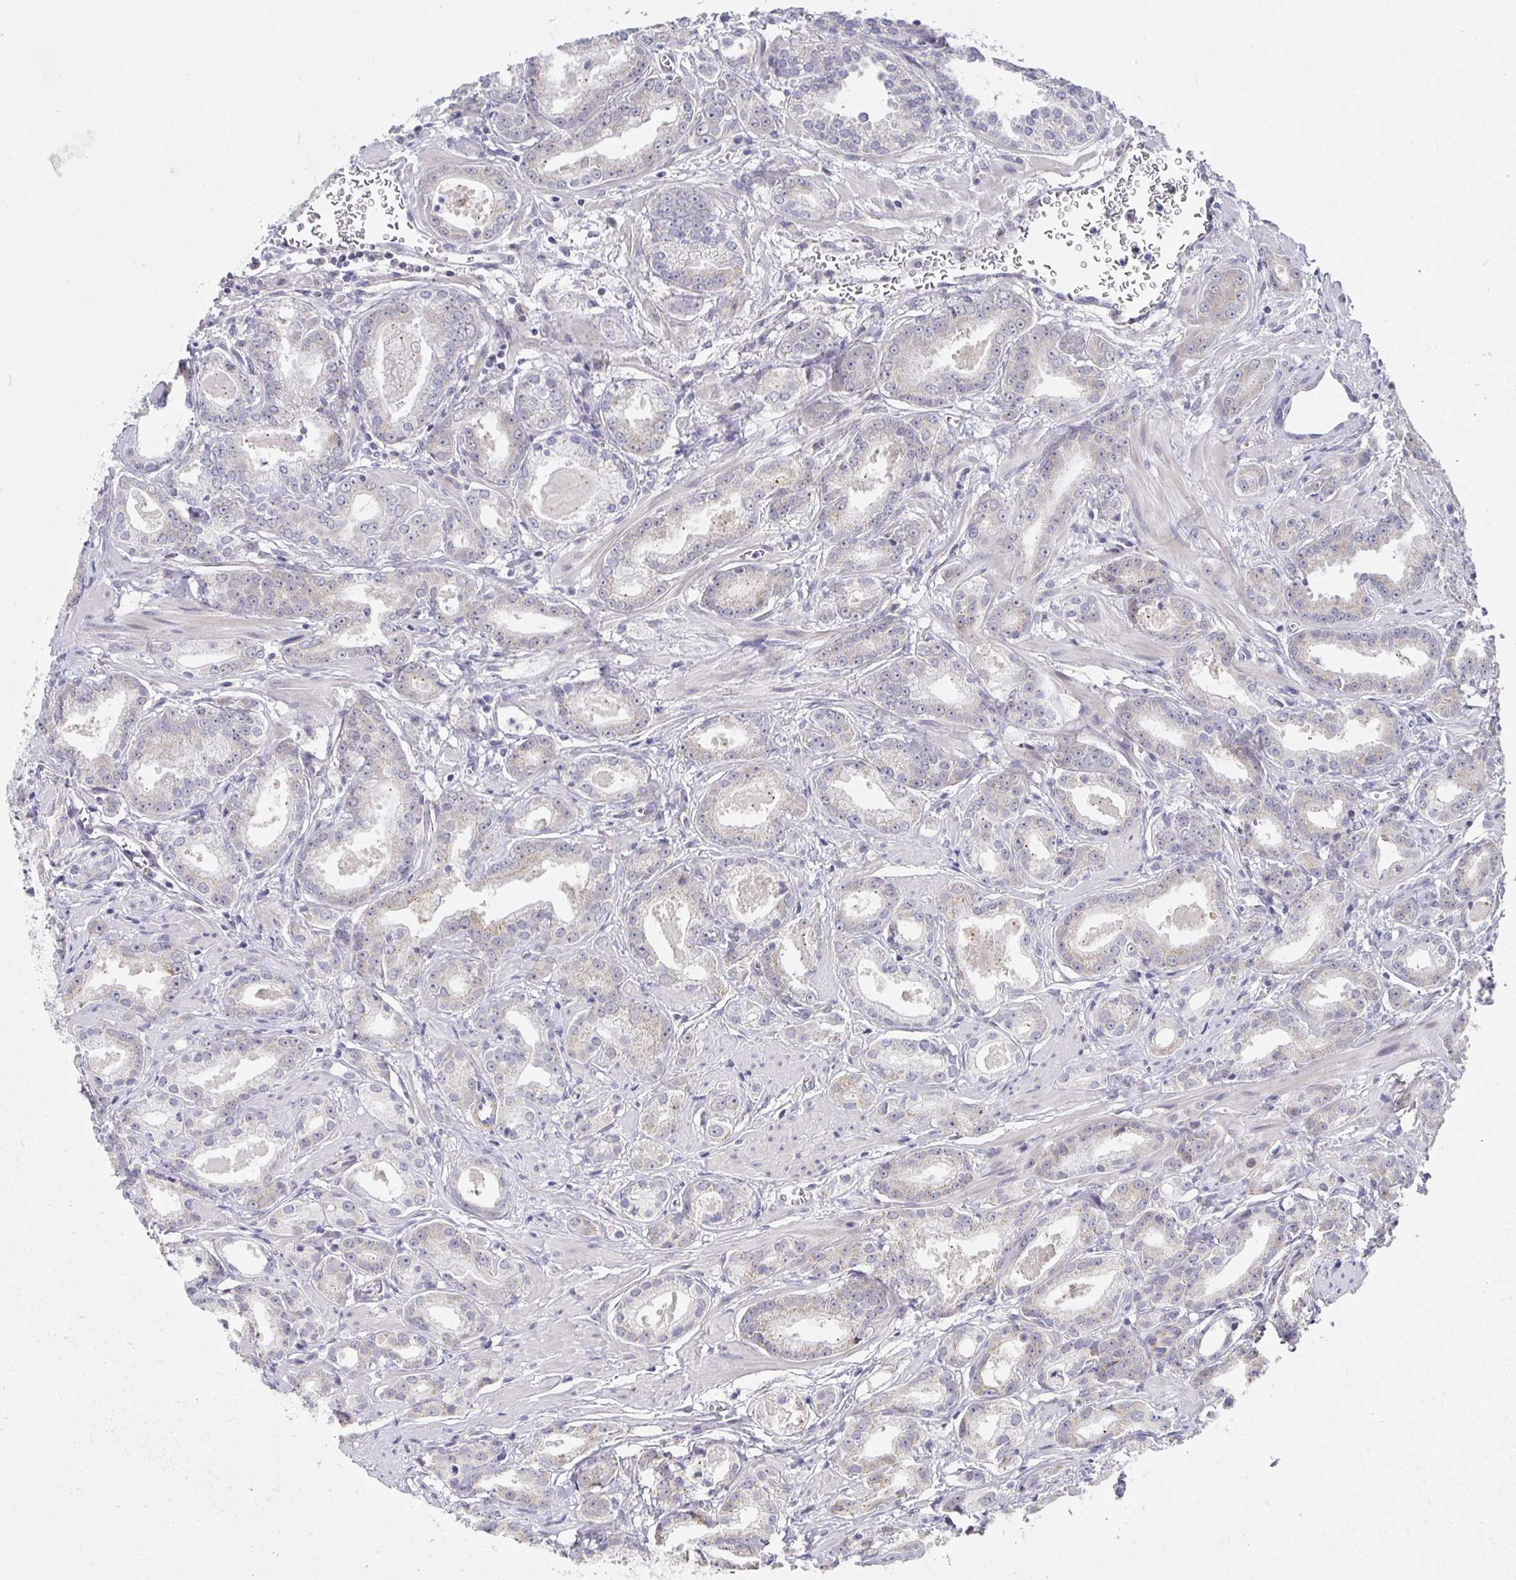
{"staining": {"intensity": "negative", "quantity": "none", "location": "none"}, "tissue": "prostate cancer", "cell_type": "Tumor cells", "image_type": "cancer", "snomed": [{"axis": "morphology", "description": "Adenocarcinoma, NOS"}, {"axis": "morphology", "description": "Adenocarcinoma, Low grade"}, {"axis": "topography", "description": "Prostate"}], "caption": "Immunohistochemistry (IHC) histopathology image of neoplastic tissue: human prostate adenocarcinoma stained with DAB (3,3'-diaminobenzidine) reveals no significant protein staining in tumor cells.", "gene": "CIT", "patient": {"sex": "male", "age": 64}}